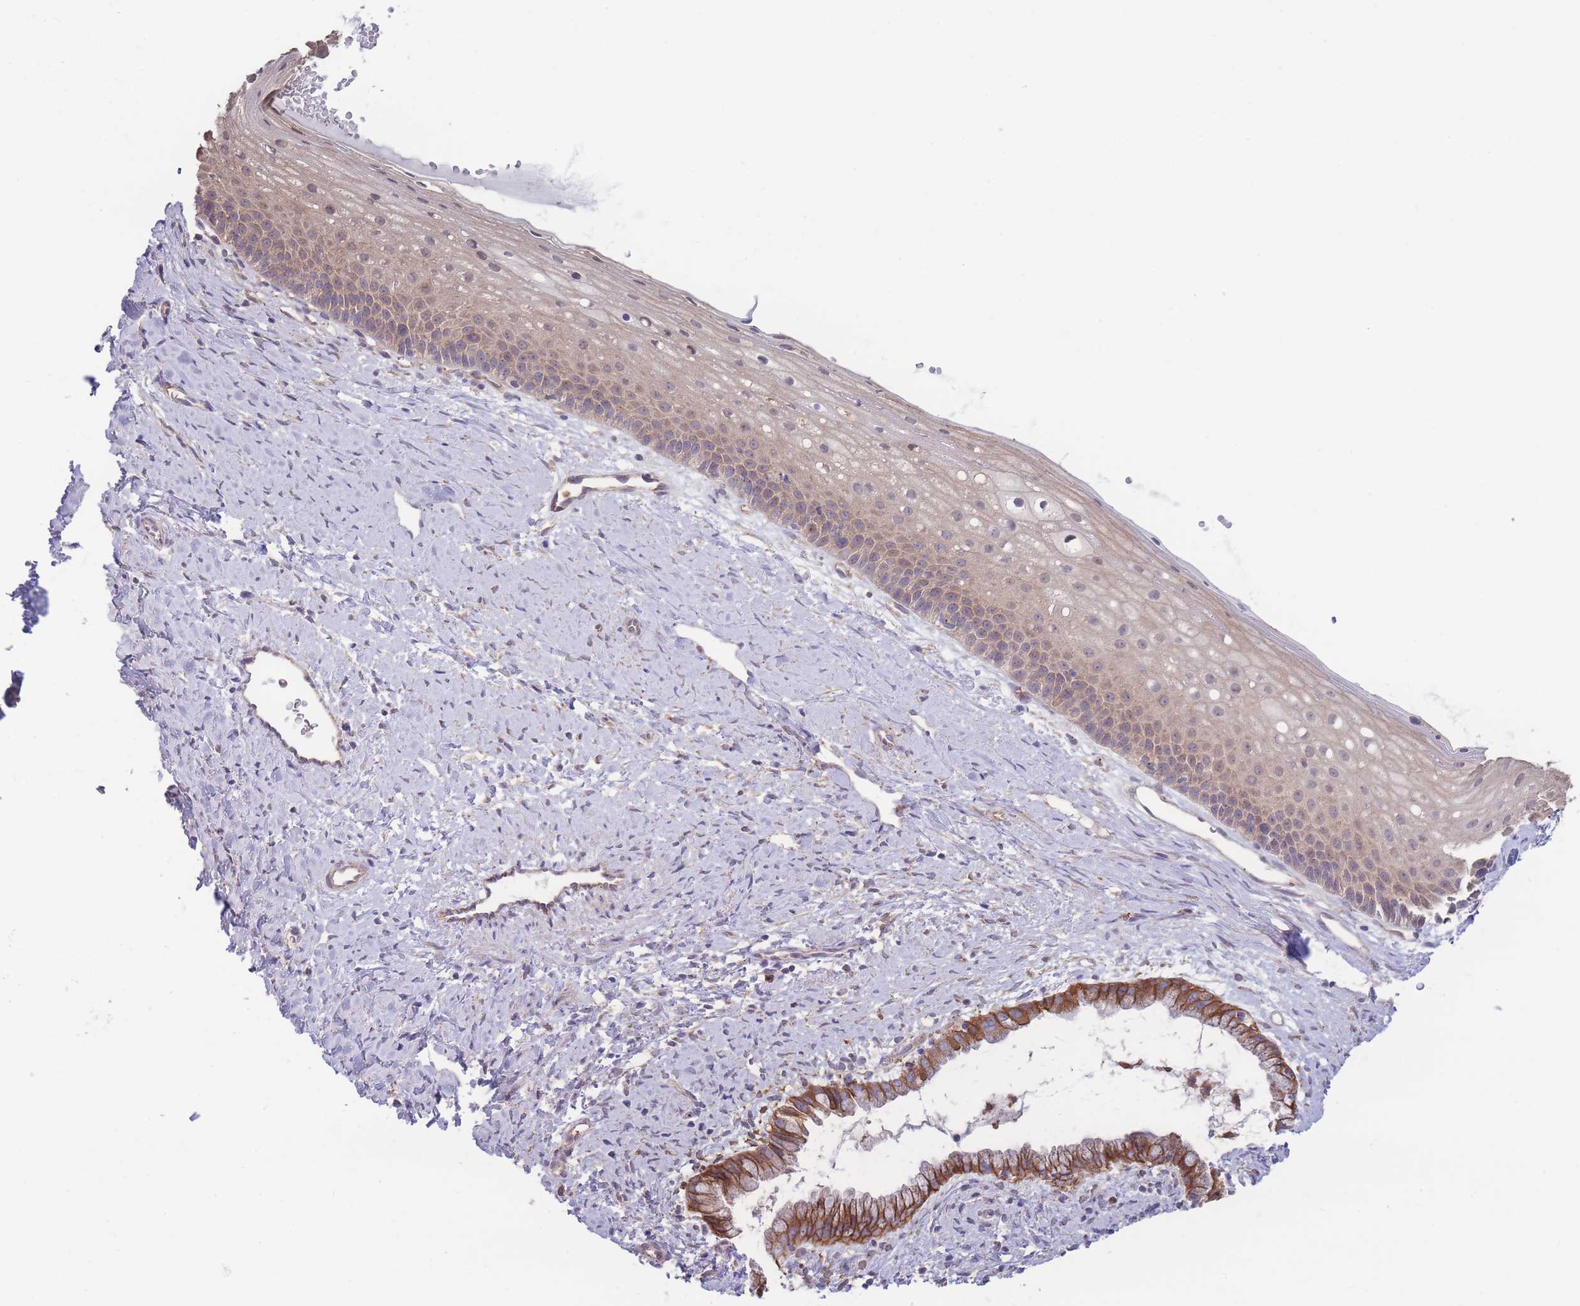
{"staining": {"intensity": "strong", "quantity": ">75%", "location": "cytoplasmic/membranous"}, "tissue": "cervix", "cell_type": "Glandular cells", "image_type": "normal", "snomed": [{"axis": "morphology", "description": "Normal tissue, NOS"}, {"axis": "topography", "description": "Cervix"}], "caption": "Cervix stained with immunohistochemistry demonstrates strong cytoplasmic/membranous staining in about >75% of glandular cells.", "gene": "STEAP3", "patient": {"sex": "female", "age": 57}}